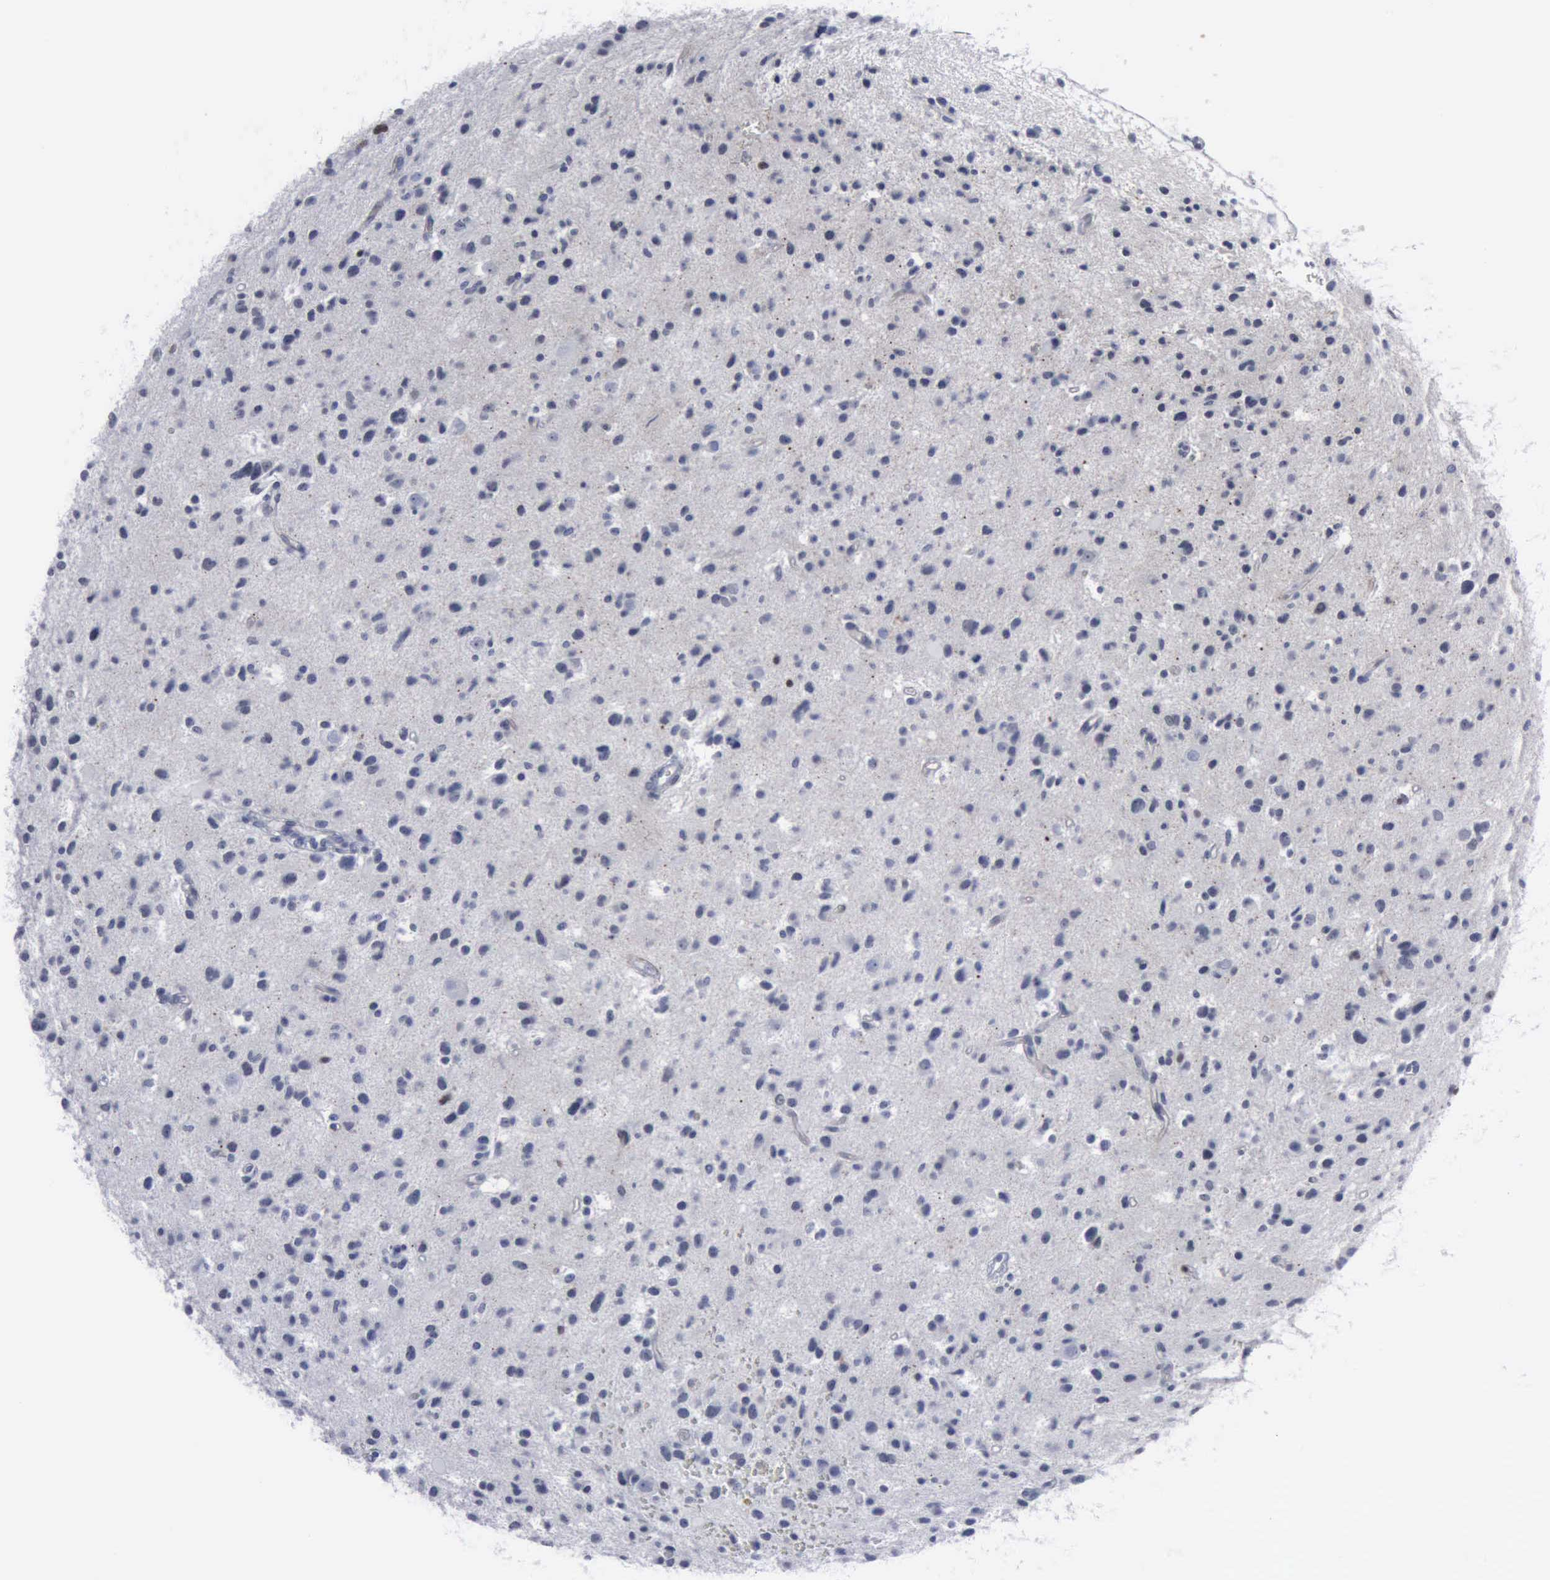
{"staining": {"intensity": "negative", "quantity": "none", "location": "none"}, "tissue": "glioma", "cell_type": "Tumor cells", "image_type": "cancer", "snomed": [{"axis": "morphology", "description": "Glioma, malignant, Low grade"}, {"axis": "topography", "description": "Brain"}], "caption": "Micrograph shows no significant protein expression in tumor cells of low-grade glioma (malignant).", "gene": "MCM5", "patient": {"sex": "female", "age": 46}}